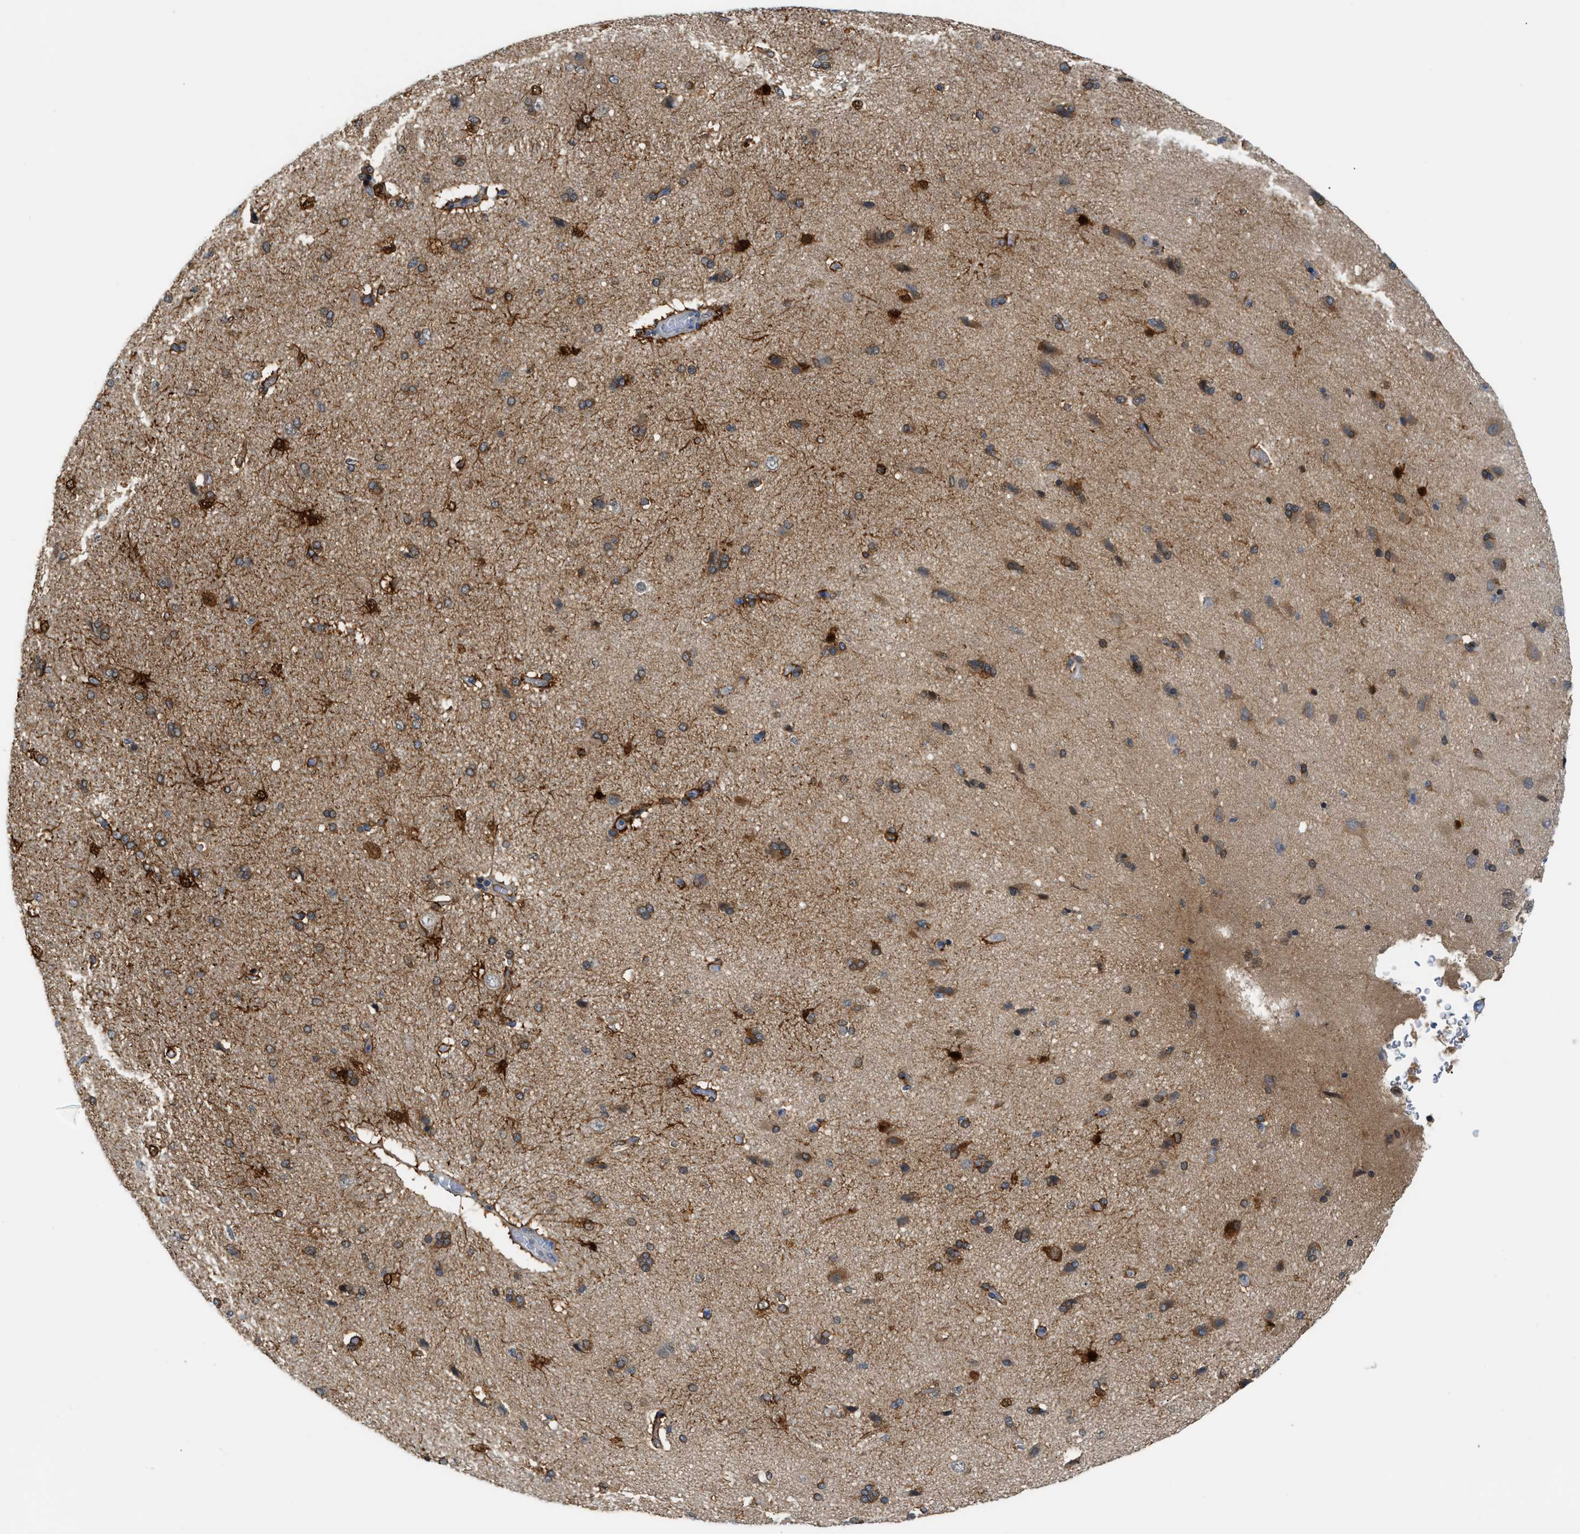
{"staining": {"intensity": "strong", "quantity": ">75%", "location": "cytoplasmic/membranous"}, "tissue": "cerebral cortex", "cell_type": "Endothelial cells", "image_type": "normal", "snomed": [{"axis": "morphology", "description": "Normal tissue, NOS"}, {"axis": "topography", "description": "Cerebral cortex"}], "caption": "A high-resolution photomicrograph shows immunohistochemistry (IHC) staining of unremarkable cerebral cortex, which displays strong cytoplasmic/membranous staining in about >75% of endothelial cells.", "gene": "PSAT1", "patient": {"sex": "male", "age": 62}}